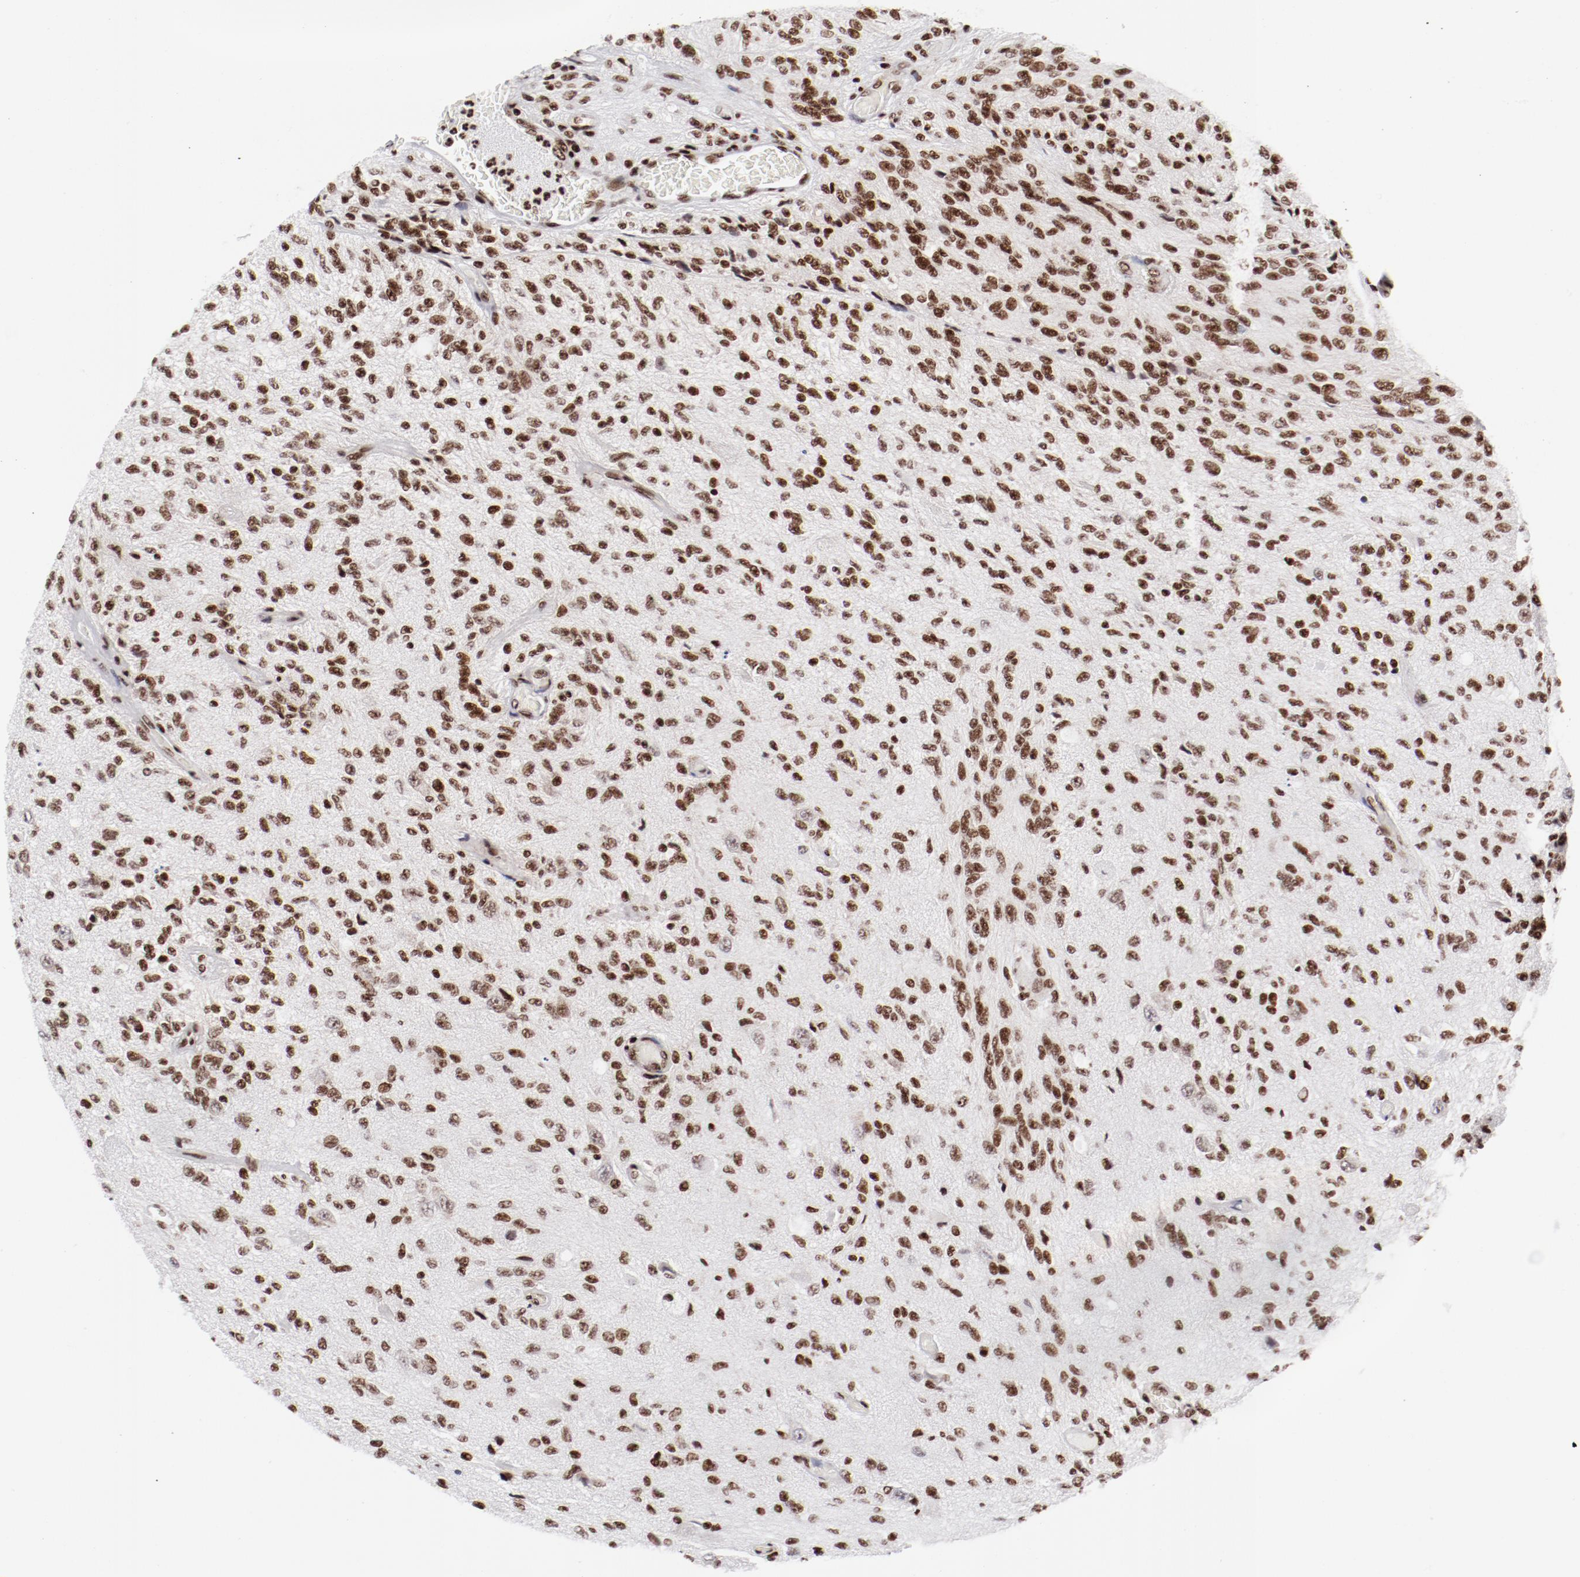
{"staining": {"intensity": "moderate", "quantity": ">75%", "location": "nuclear"}, "tissue": "glioma", "cell_type": "Tumor cells", "image_type": "cancer", "snomed": [{"axis": "morphology", "description": "Normal tissue, NOS"}, {"axis": "morphology", "description": "Glioma, malignant, High grade"}, {"axis": "topography", "description": "Cerebral cortex"}], "caption": "Brown immunohistochemical staining in human glioma demonstrates moderate nuclear positivity in about >75% of tumor cells.", "gene": "NFYB", "patient": {"sex": "male", "age": 77}}